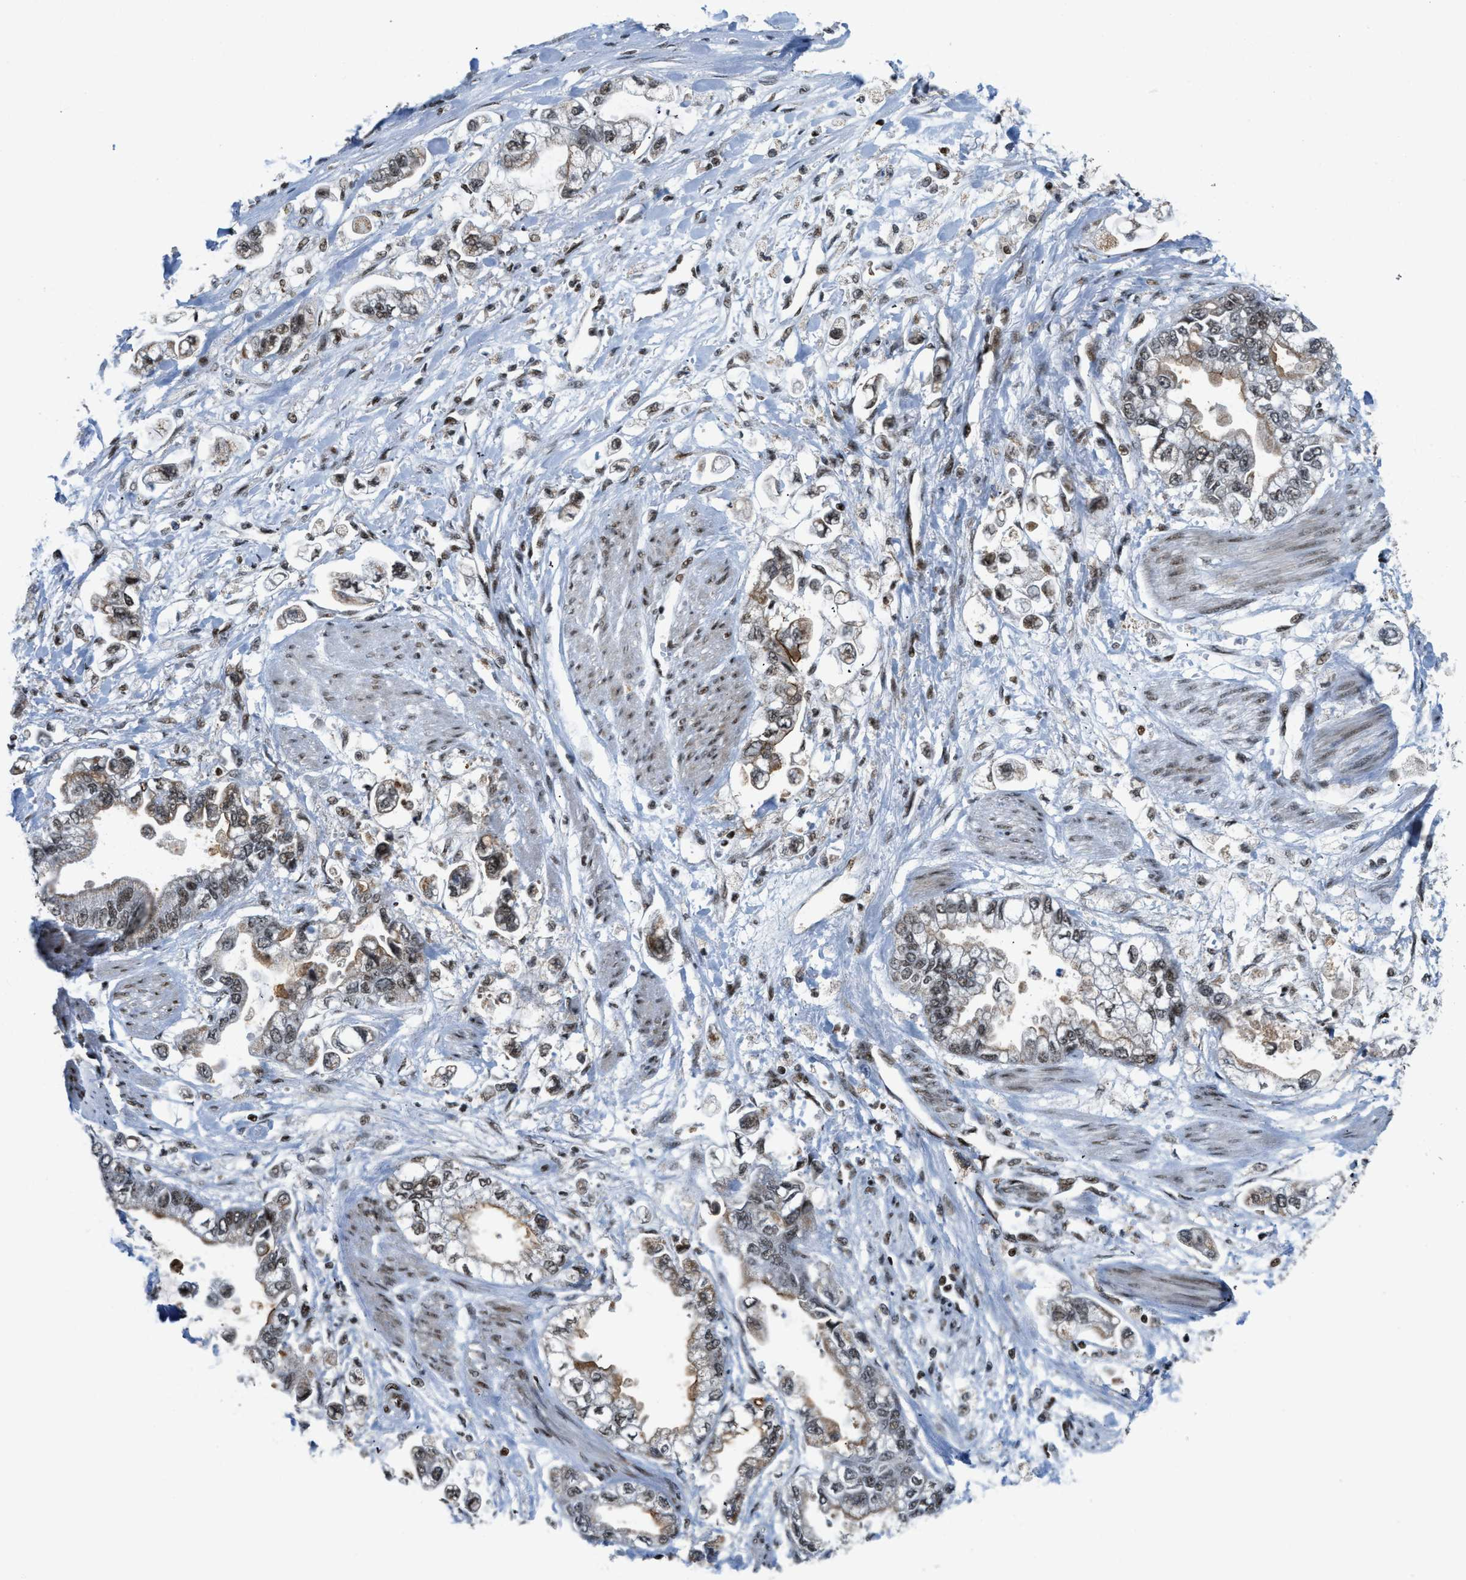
{"staining": {"intensity": "moderate", "quantity": ">75%", "location": "nuclear"}, "tissue": "stomach cancer", "cell_type": "Tumor cells", "image_type": "cancer", "snomed": [{"axis": "morphology", "description": "Normal tissue, NOS"}, {"axis": "morphology", "description": "Adenocarcinoma, NOS"}, {"axis": "topography", "description": "Stomach"}], "caption": "IHC image of human stomach adenocarcinoma stained for a protein (brown), which shows medium levels of moderate nuclear staining in about >75% of tumor cells.", "gene": "GABPB1", "patient": {"sex": "male", "age": 62}}